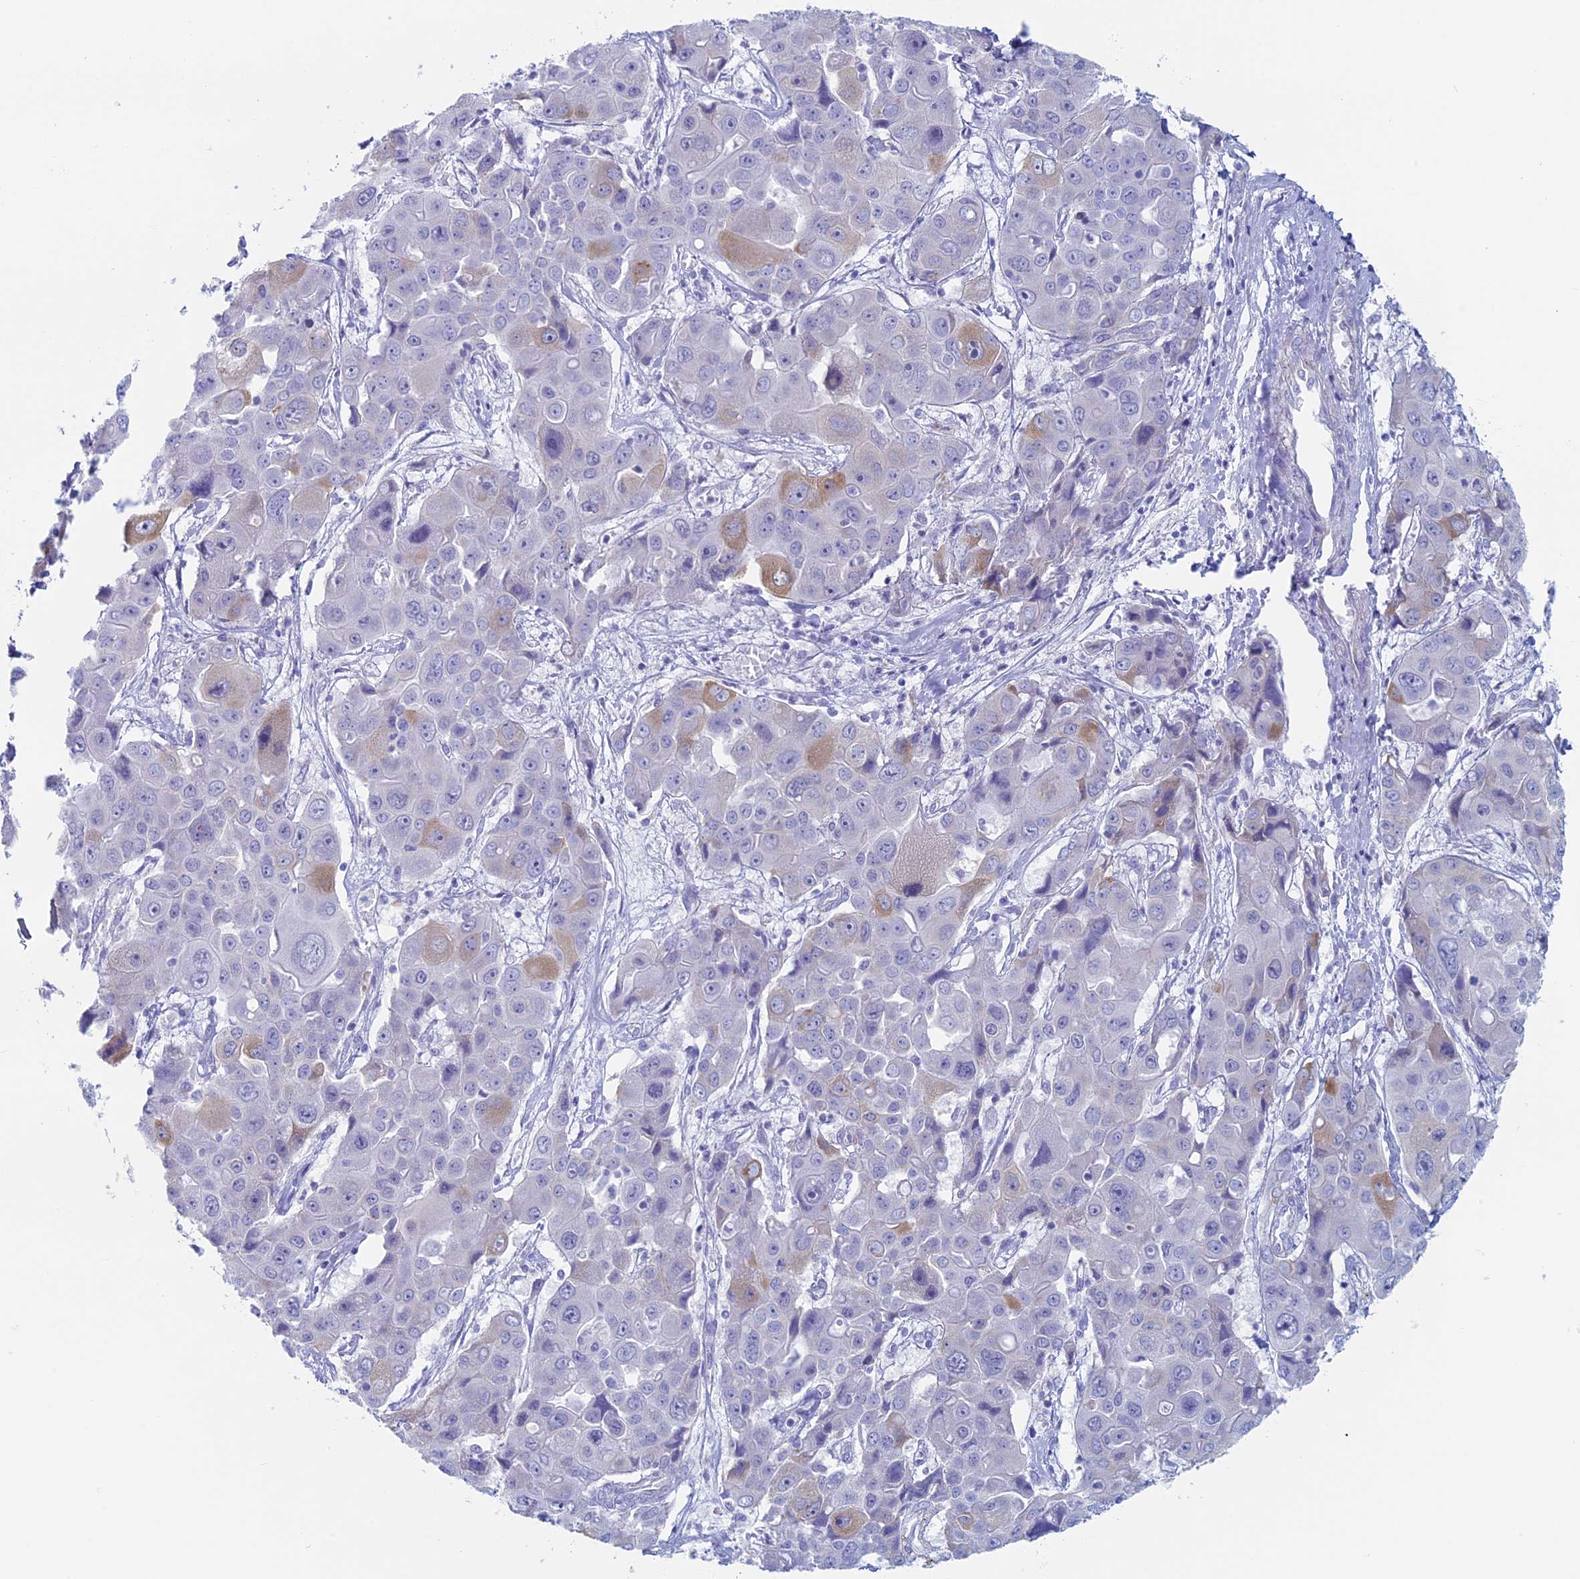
{"staining": {"intensity": "weak", "quantity": "<25%", "location": "cytoplasmic/membranous"}, "tissue": "liver cancer", "cell_type": "Tumor cells", "image_type": "cancer", "snomed": [{"axis": "morphology", "description": "Cholangiocarcinoma"}, {"axis": "topography", "description": "Liver"}], "caption": "High magnification brightfield microscopy of liver cancer stained with DAB (3,3'-diaminobenzidine) (brown) and counterstained with hematoxylin (blue): tumor cells show no significant expression.", "gene": "MAGEB6", "patient": {"sex": "male", "age": 67}}